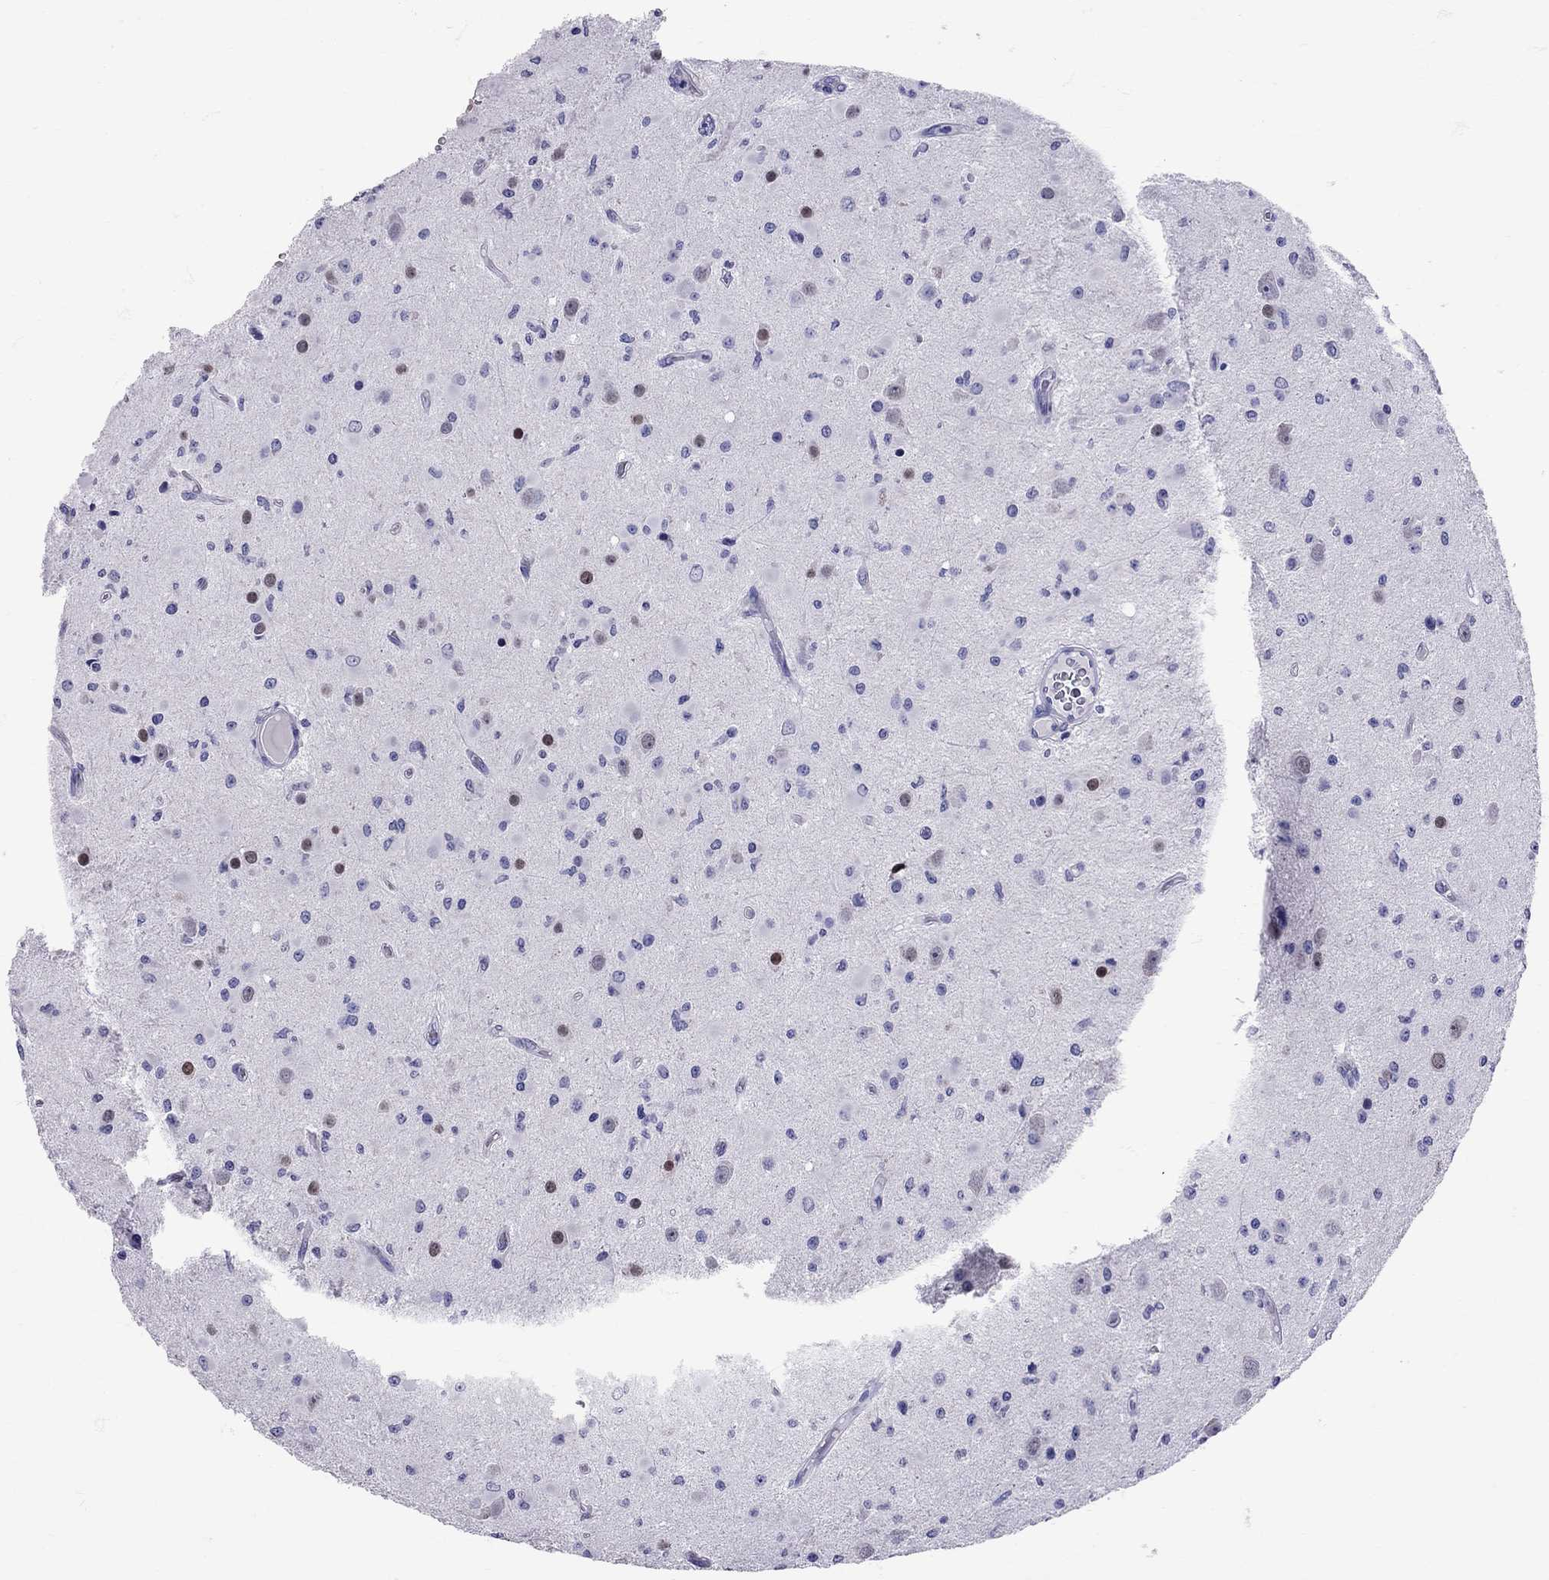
{"staining": {"intensity": "negative", "quantity": "none", "location": "none"}, "tissue": "glioma", "cell_type": "Tumor cells", "image_type": "cancer", "snomed": [{"axis": "morphology", "description": "Glioma, malignant, Low grade"}, {"axis": "topography", "description": "Brain"}], "caption": "Immunohistochemistry (IHC) of human glioma reveals no expression in tumor cells.", "gene": "TBR1", "patient": {"sex": "female", "age": 45}}